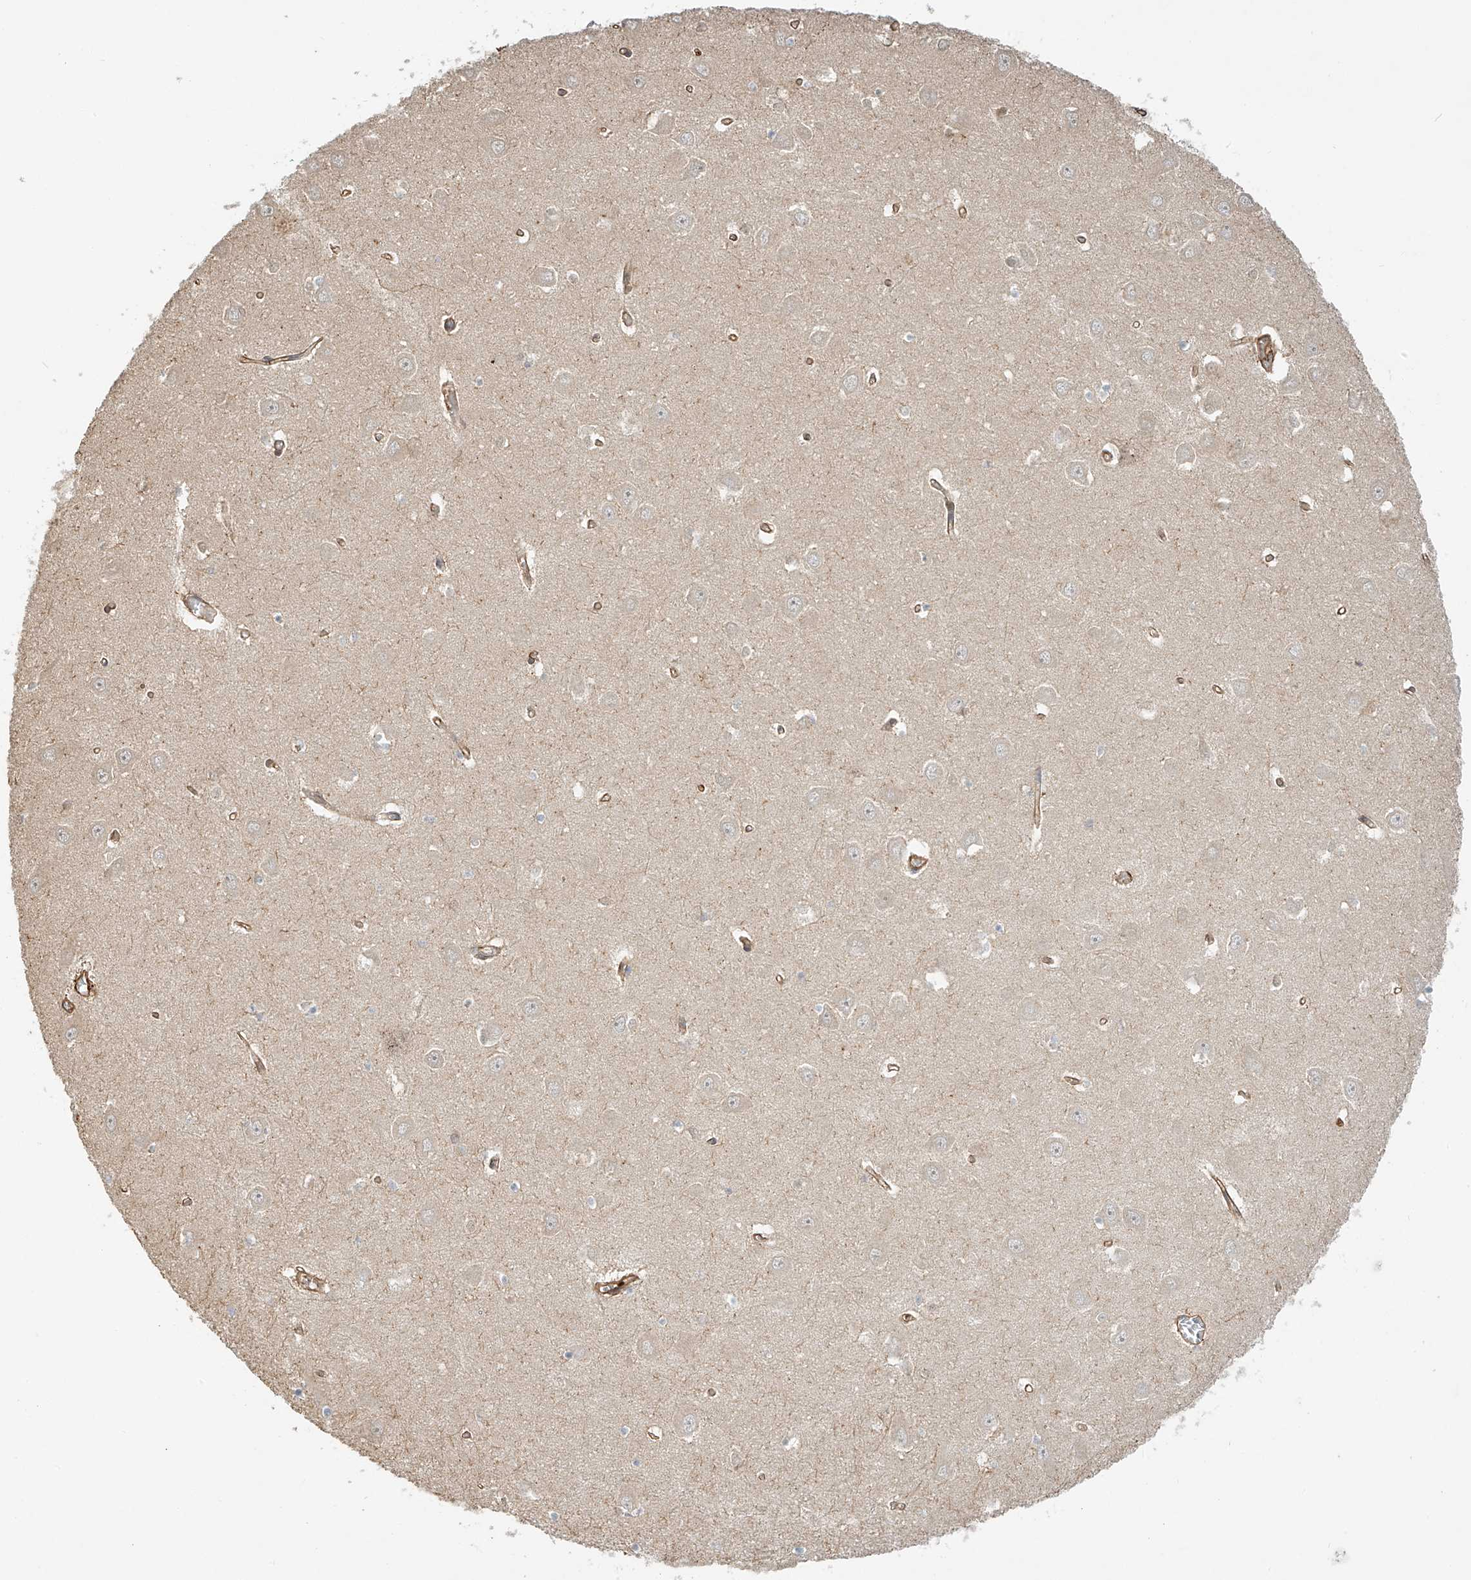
{"staining": {"intensity": "negative", "quantity": "none", "location": "none"}, "tissue": "hippocampus", "cell_type": "Glial cells", "image_type": "normal", "snomed": [{"axis": "morphology", "description": "Normal tissue, NOS"}, {"axis": "topography", "description": "Hippocampus"}], "caption": "An immunohistochemistry histopathology image of benign hippocampus is shown. There is no staining in glial cells of hippocampus. (Stains: DAB immunohistochemistry with hematoxylin counter stain, Microscopy: brightfield microscopy at high magnification).", "gene": "CSMD3", "patient": {"sex": "male", "age": 70}}